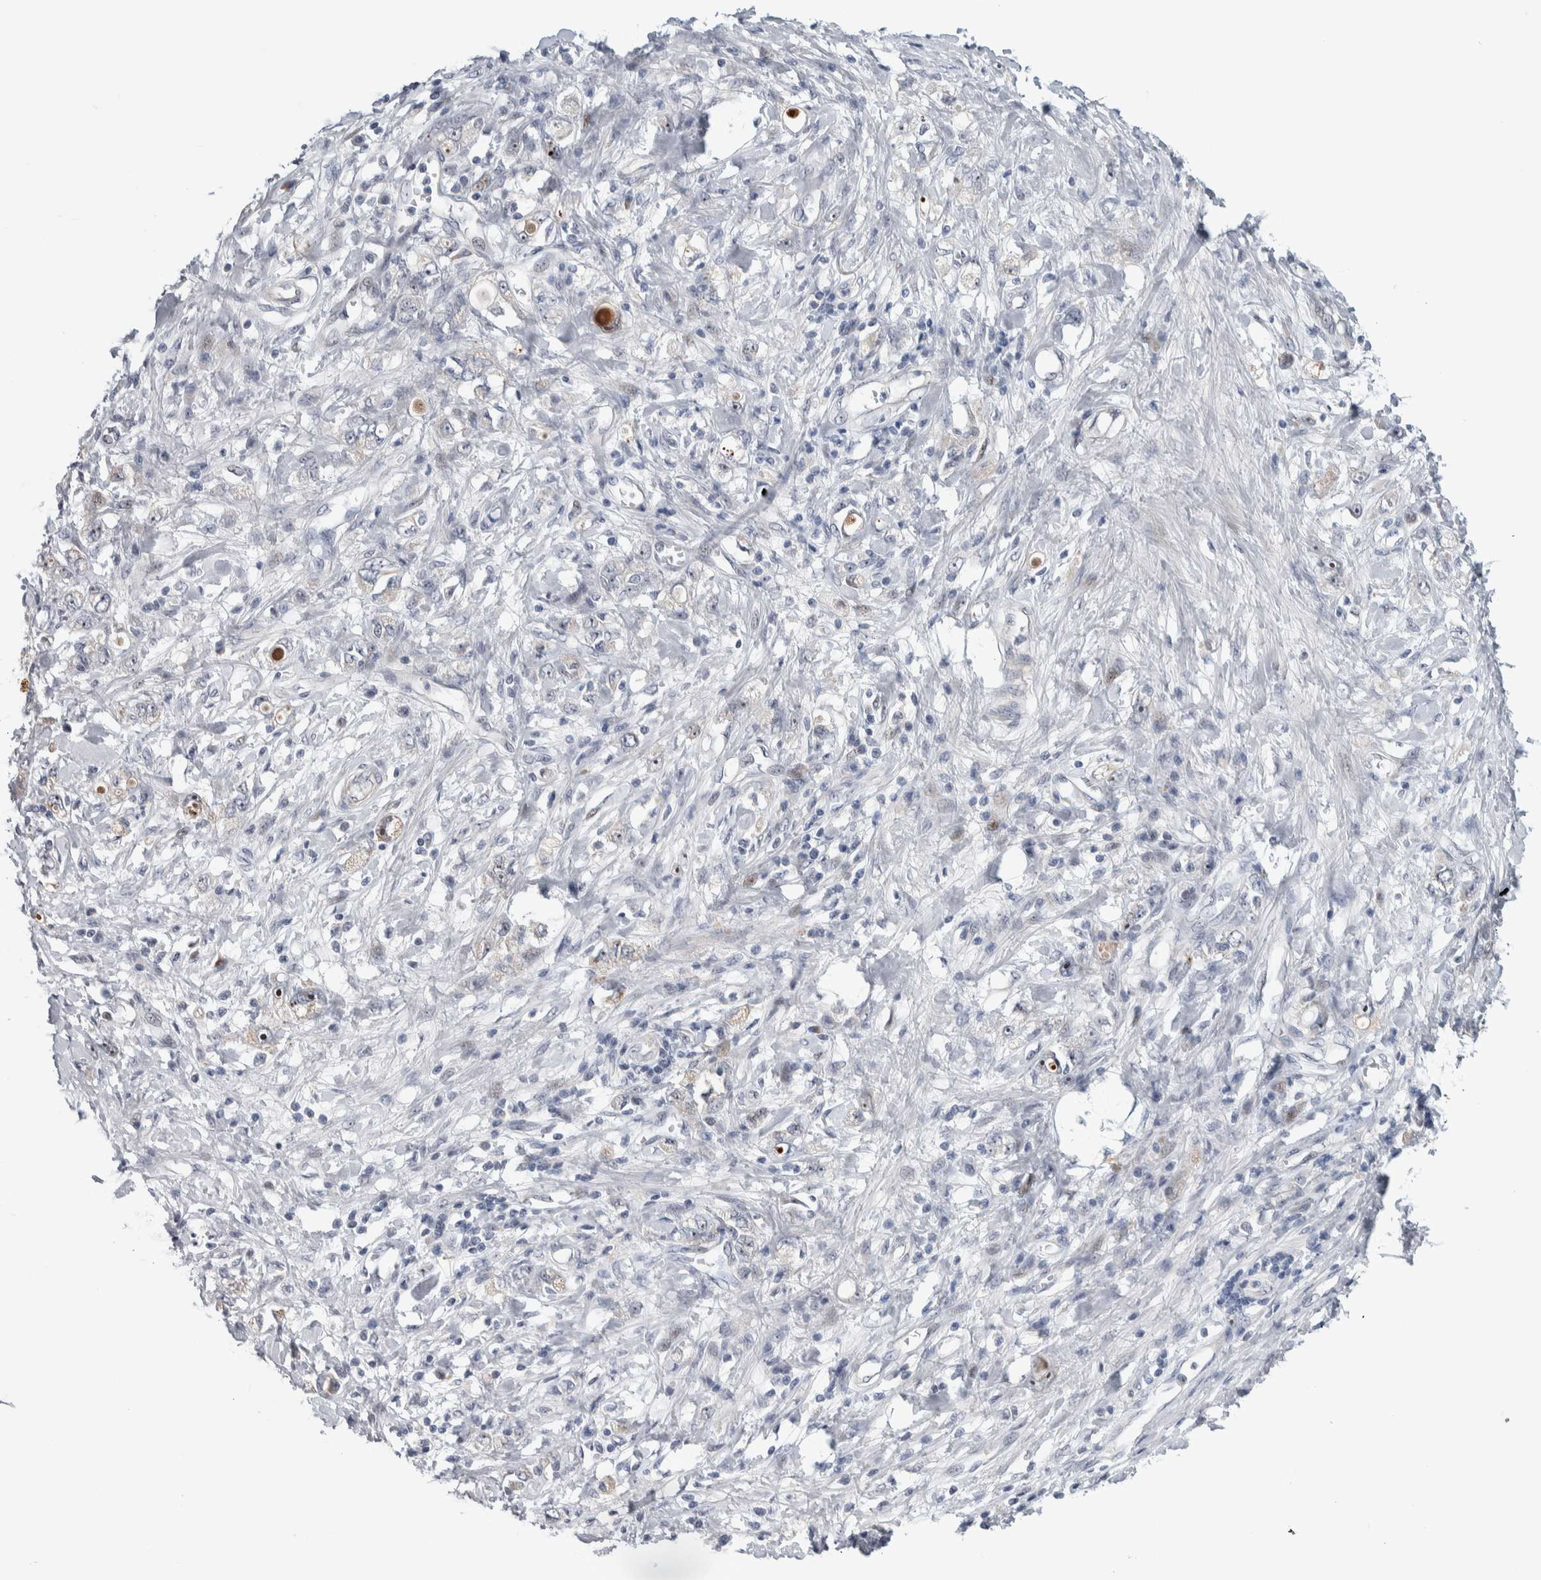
{"staining": {"intensity": "moderate", "quantity": "<25%", "location": "nuclear"}, "tissue": "stomach cancer", "cell_type": "Tumor cells", "image_type": "cancer", "snomed": [{"axis": "morphology", "description": "Adenocarcinoma, NOS"}, {"axis": "topography", "description": "Stomach"}], "caption": "Immunohistochemical staining of stomach adenocarcinoma reveals low levels of moderate nuclear staining in approximately <25% of tumor cells.", "gene": "PRRG4", "patient": {"sex": "female", "age": 76}}